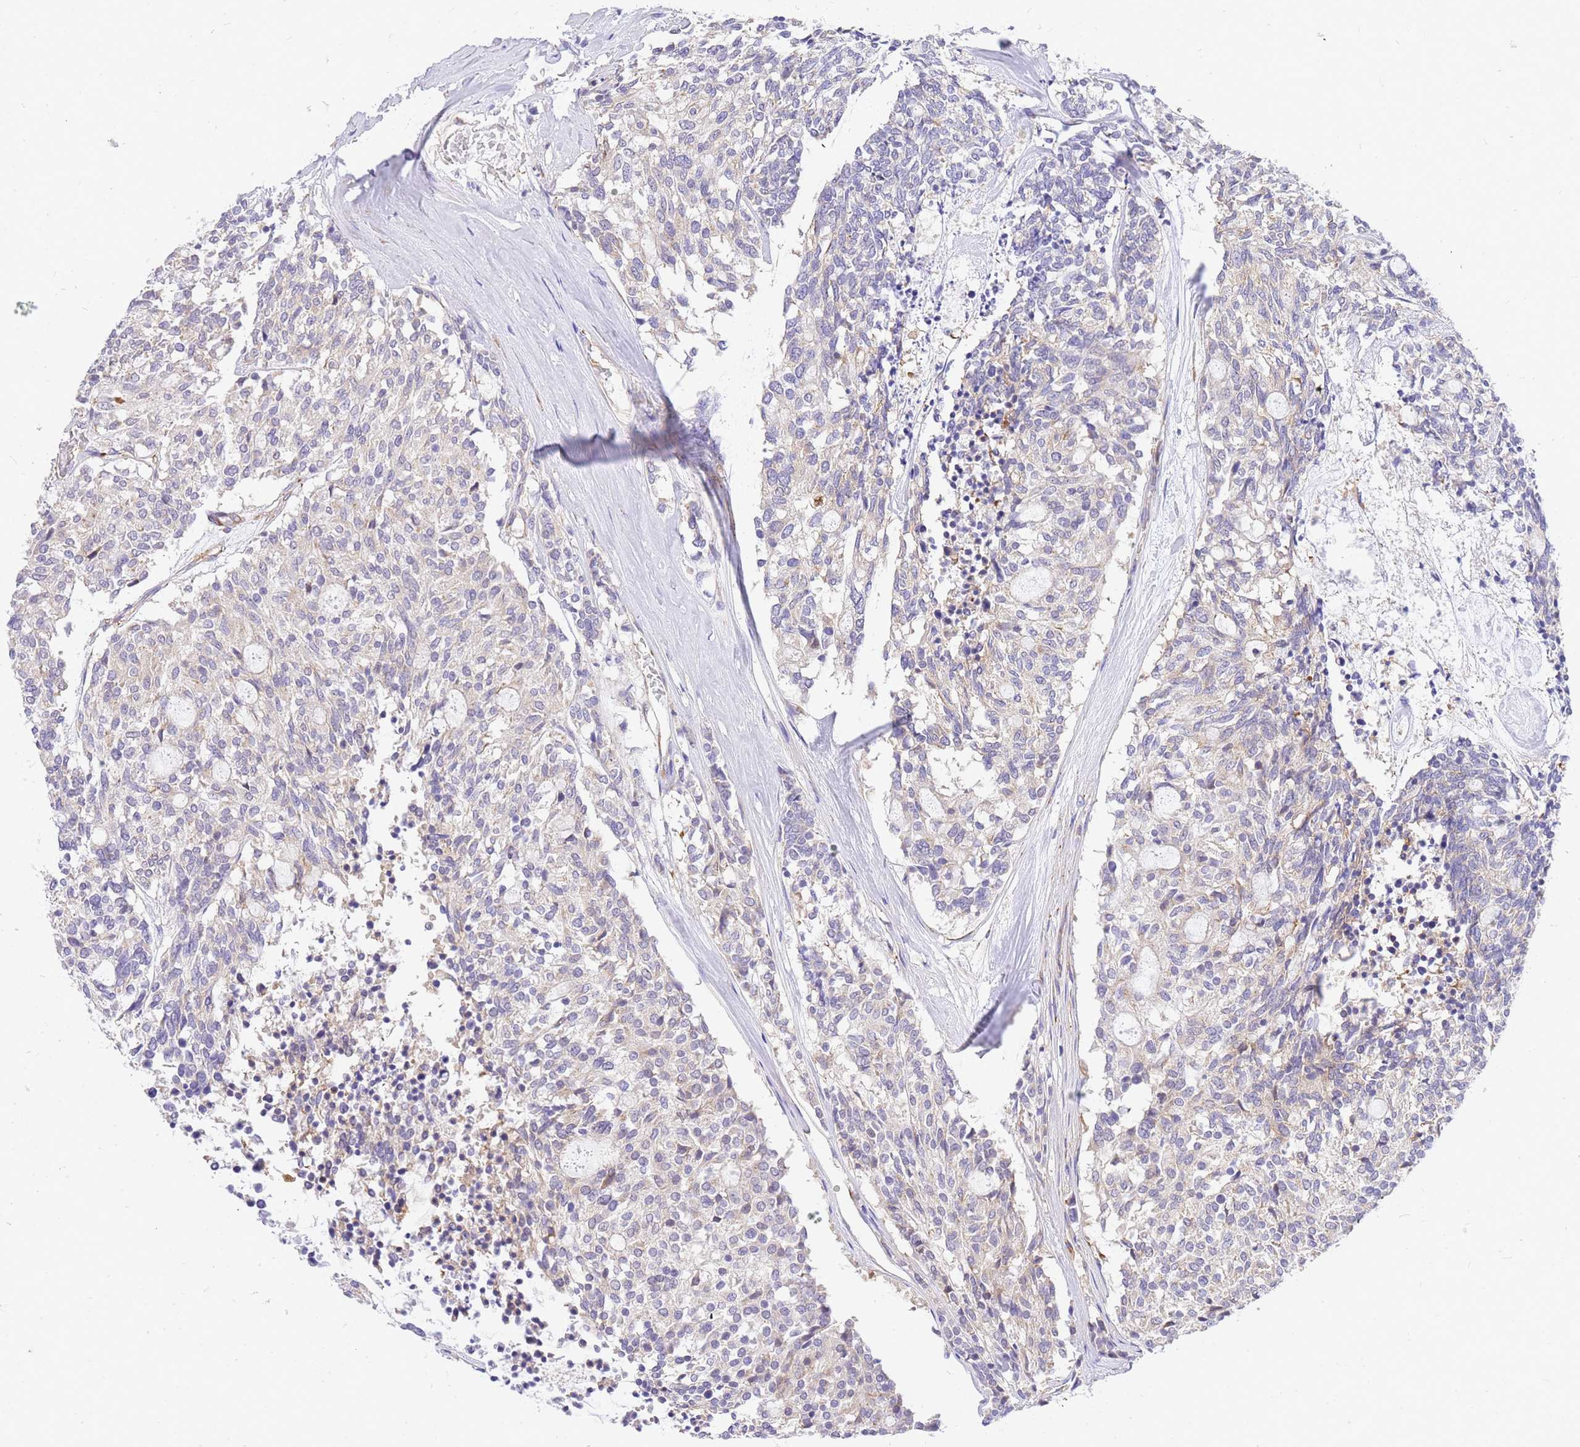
{"staining": {"intensity": "negative", "quantity": "none", "location": "none"}, "tissue": "carcinoid", "cell_type": "Tumor cells", "image_type": "cancer", "snomed": [{"axis": "morphology", "description": "Carcinoid, malignant, NOS"}, {"axis": "topography", "description": "Pancreas"}], "caption": "An immunohistochemistry micrograph of malignant carcinoid is shown. There is no staining in tumor cells of malignant carcinoid.", "gene": "S100PBP", "patient": {"sex": "female", "age": 54}}